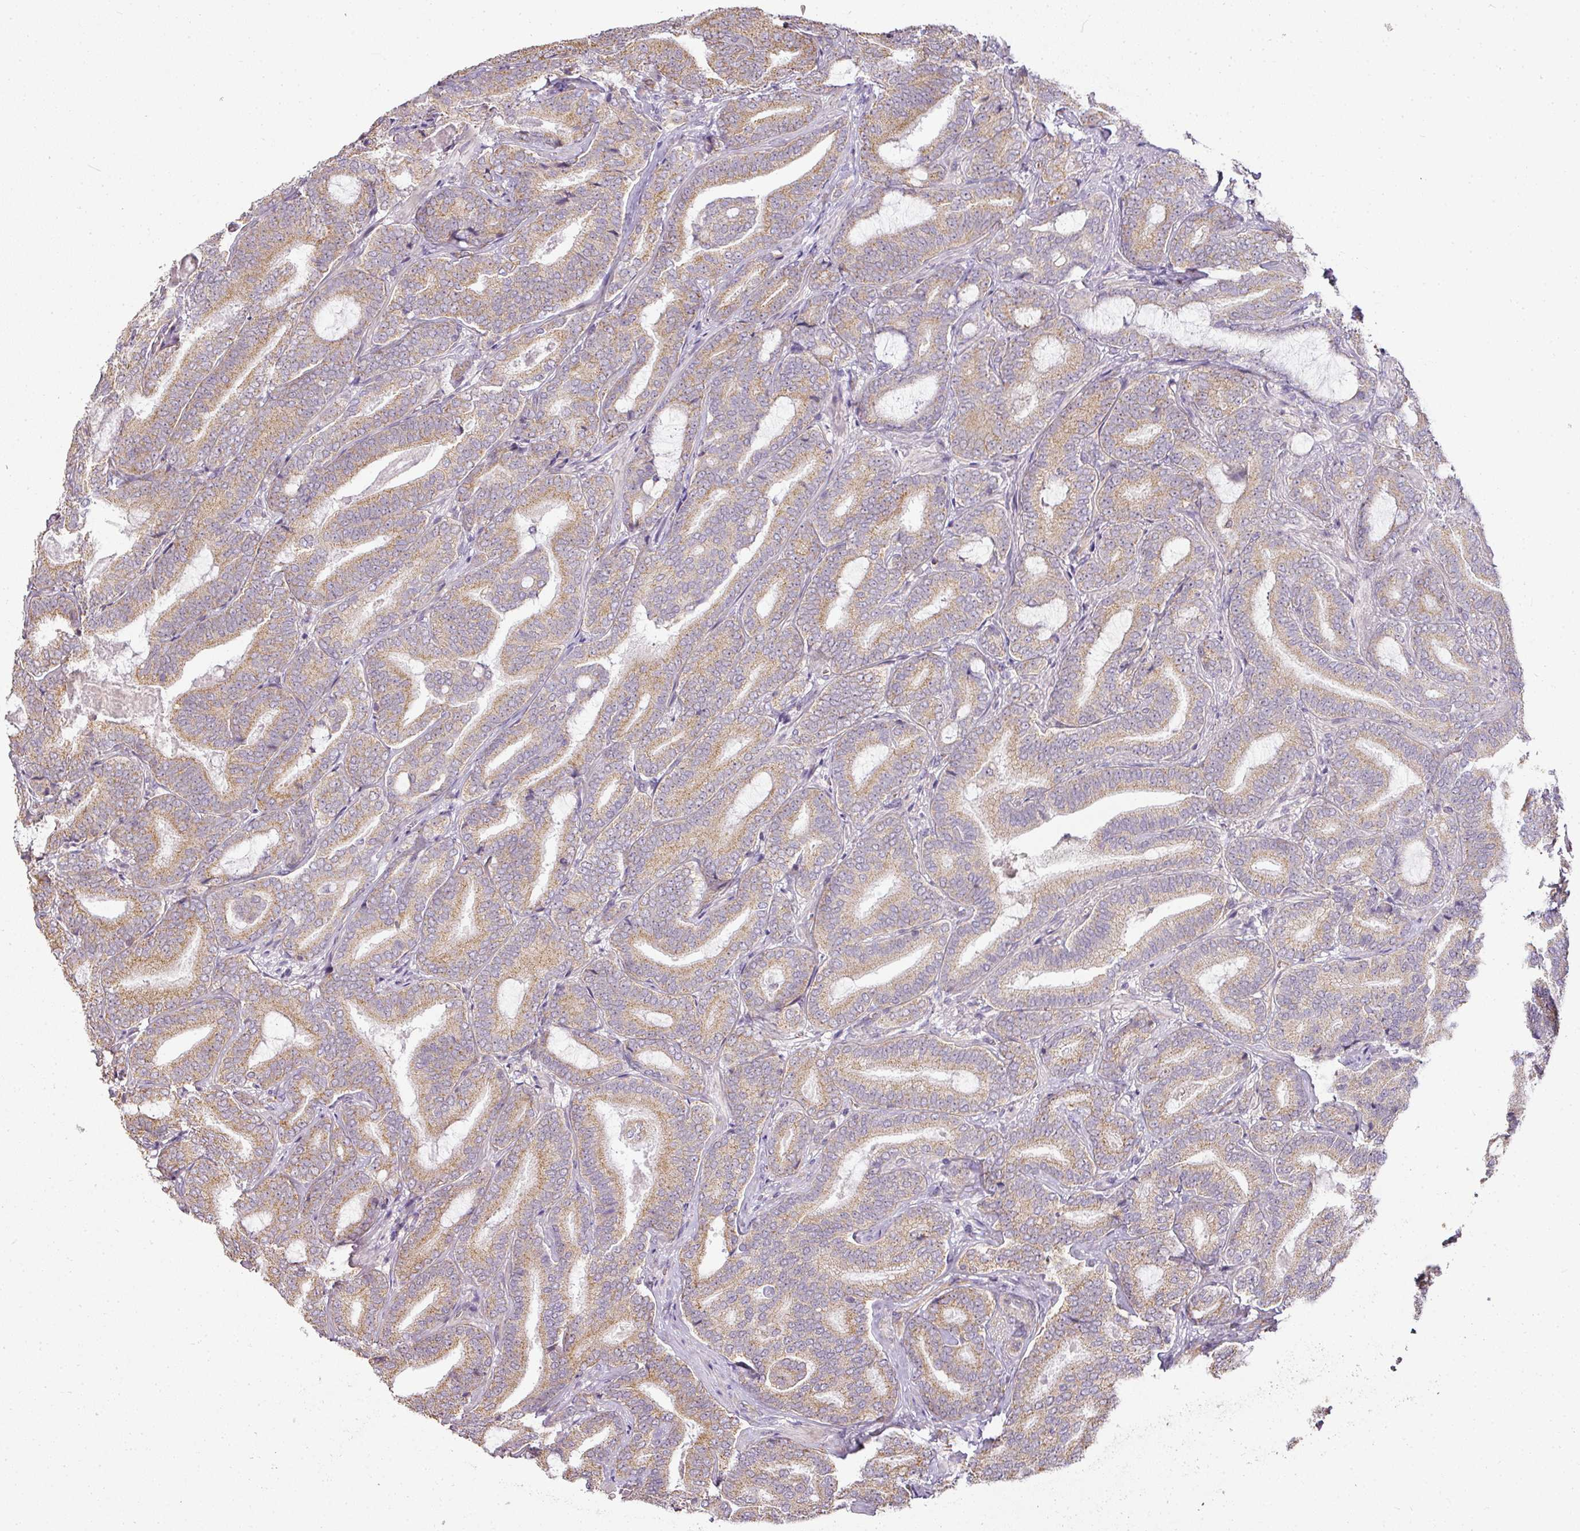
{"staining": {"intensity": "moderate", "quantity": ">75%", "location": "cytoplasmic/membranous"}, "tissue": "prostate cancer", "cell_type": "Tumor cells", "image_type": "cancer", "snomed": [{"axis": "morphology", "description": "Adenocarcinoma, Low grade"}, {"axis": "topography", "description": "Prostate and seminal vesicle, NOS"}], "caption": "Prostate cancer was stained to show a protein in brown. There is medium levels of moderate cytoplasmic/membranous expression in about >75% of tumor cells.", "gene": "MYOM2", "patient": {"sex": "male", "age": 61}}